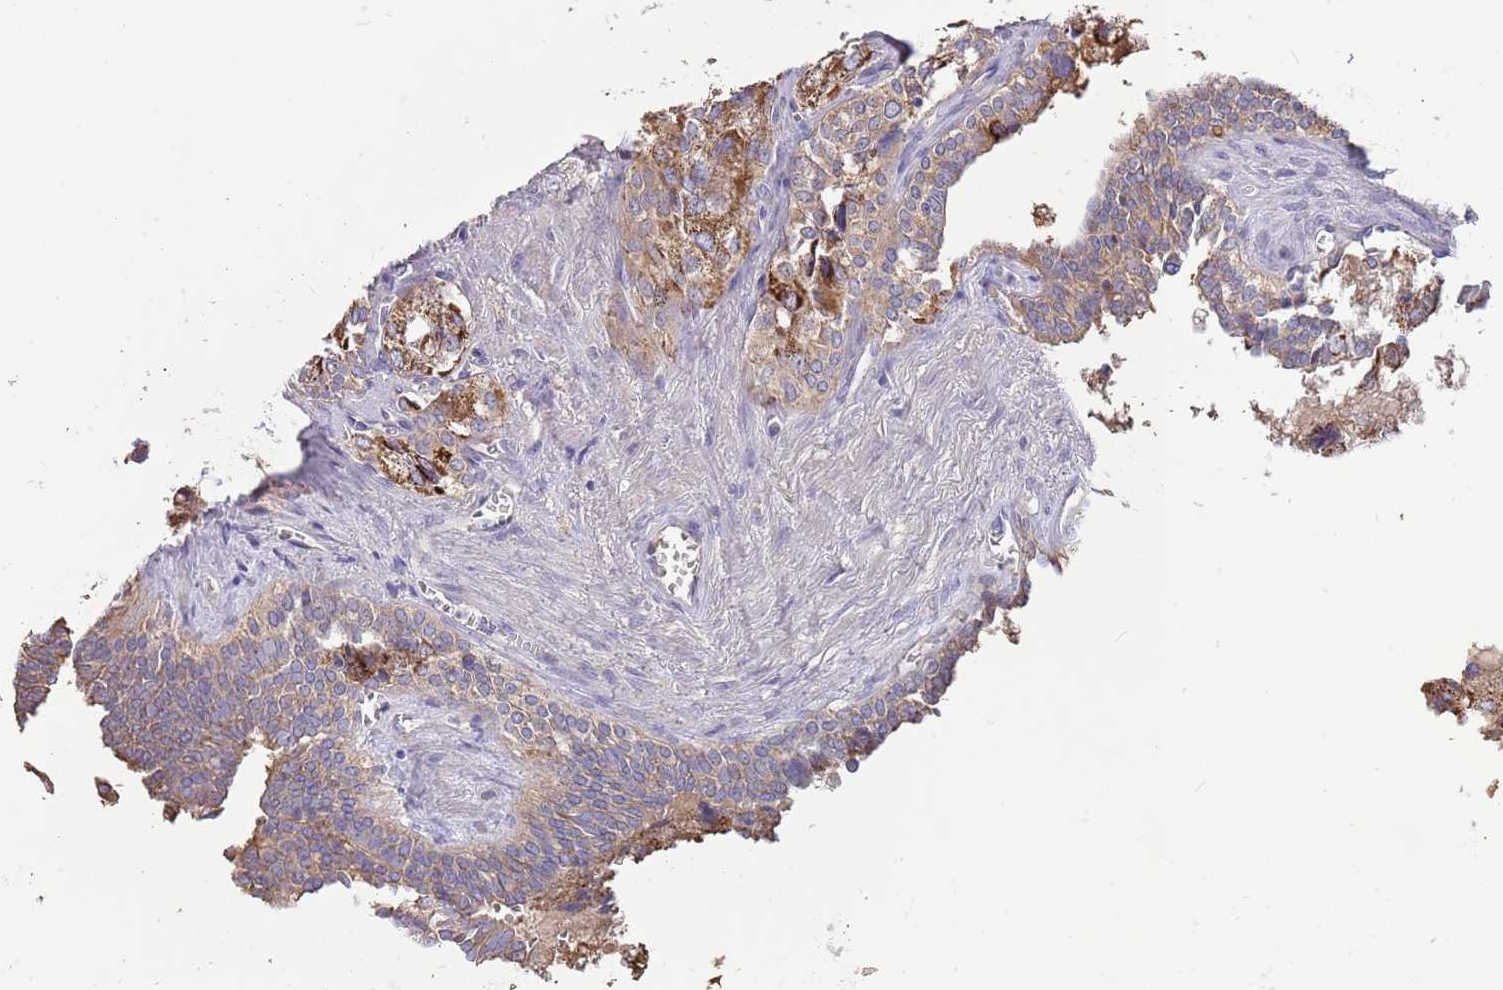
{"staining": {"intensity": "moderate", "quantity": ">75%", "location": "cytoplasmic/membranous"}, "tissue": "seminal vesicle", "cell_type": "Glandular cells", "image_type": "normal", "snomed": [{"axis": "morphology", "description": "Normal tissue, NOS"}, {"axis": "topography", "description": "Seminal veicle"}], "caption": "Immunohistochemical staining of benign seminal vesicle demonstrates >75% levels of moderate cytoplasmic/membranous protein expression in approximately >75% of glandular cells. (DAB IHC with brightfield microscopy, high magnification).", "gene": "TRMO", "patient": {"sex": "male", "age": 67}}